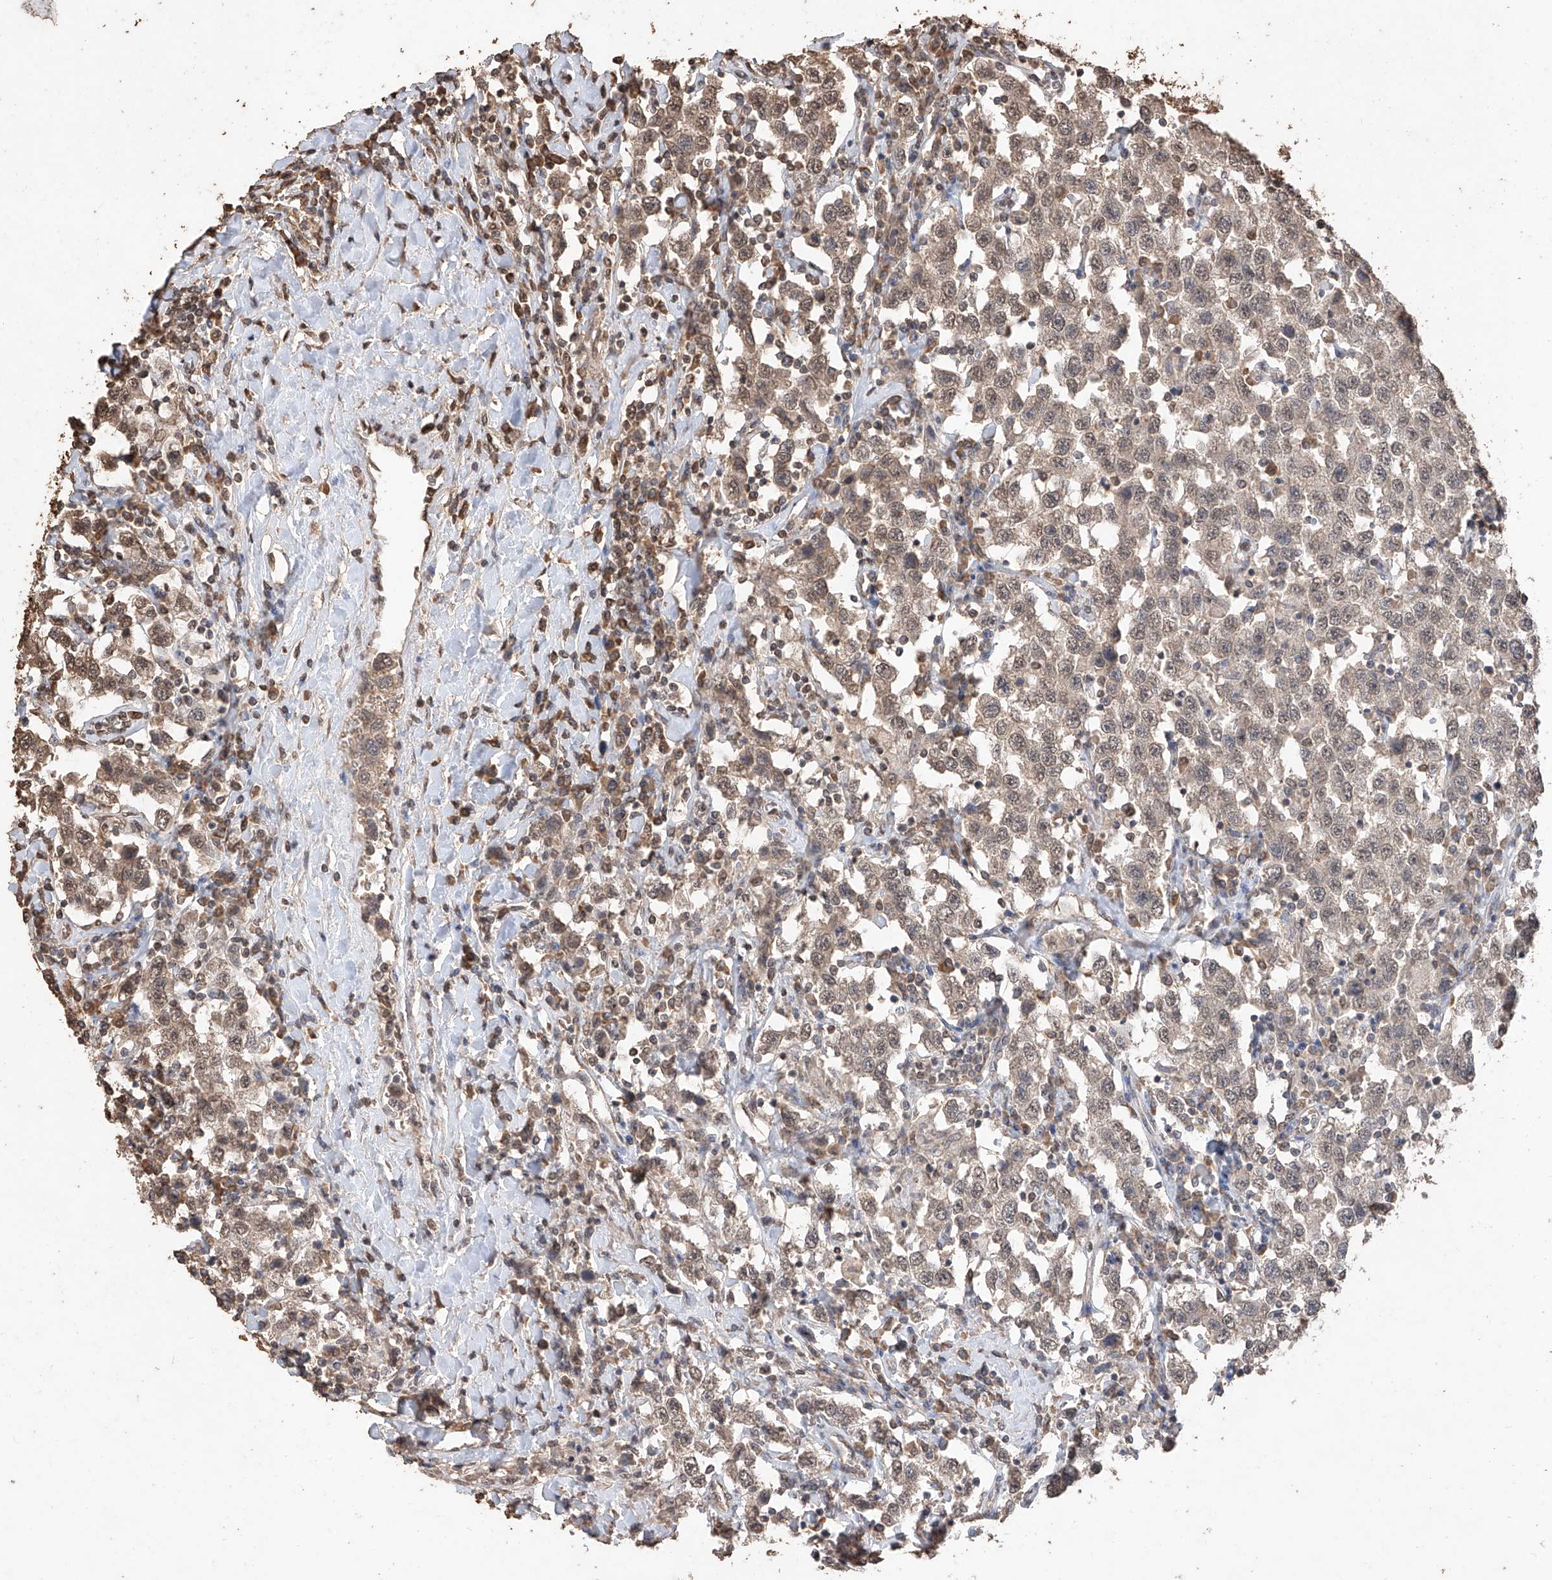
{"staining": {"intensity": "moderate", "quantity": ">75%", "location": "cytoplasmic/membranous,nuclear"}, "tissue": "testis cancer", "cell_type": "Tumor cells", "image_type": "cancer", "snomed": [{"axis": "morphology", "description": "Seminoma, NOS"}, {"axis": "topography", "description": "Testis"}], "caption": "The immunohistochemical stain labels moderate cytoplasmic/membranous and nuclear staining in tumor cells of testis cancer tissue.", "gene": "ELOVL1", "patient": {"sex": "male", "age": 41}}